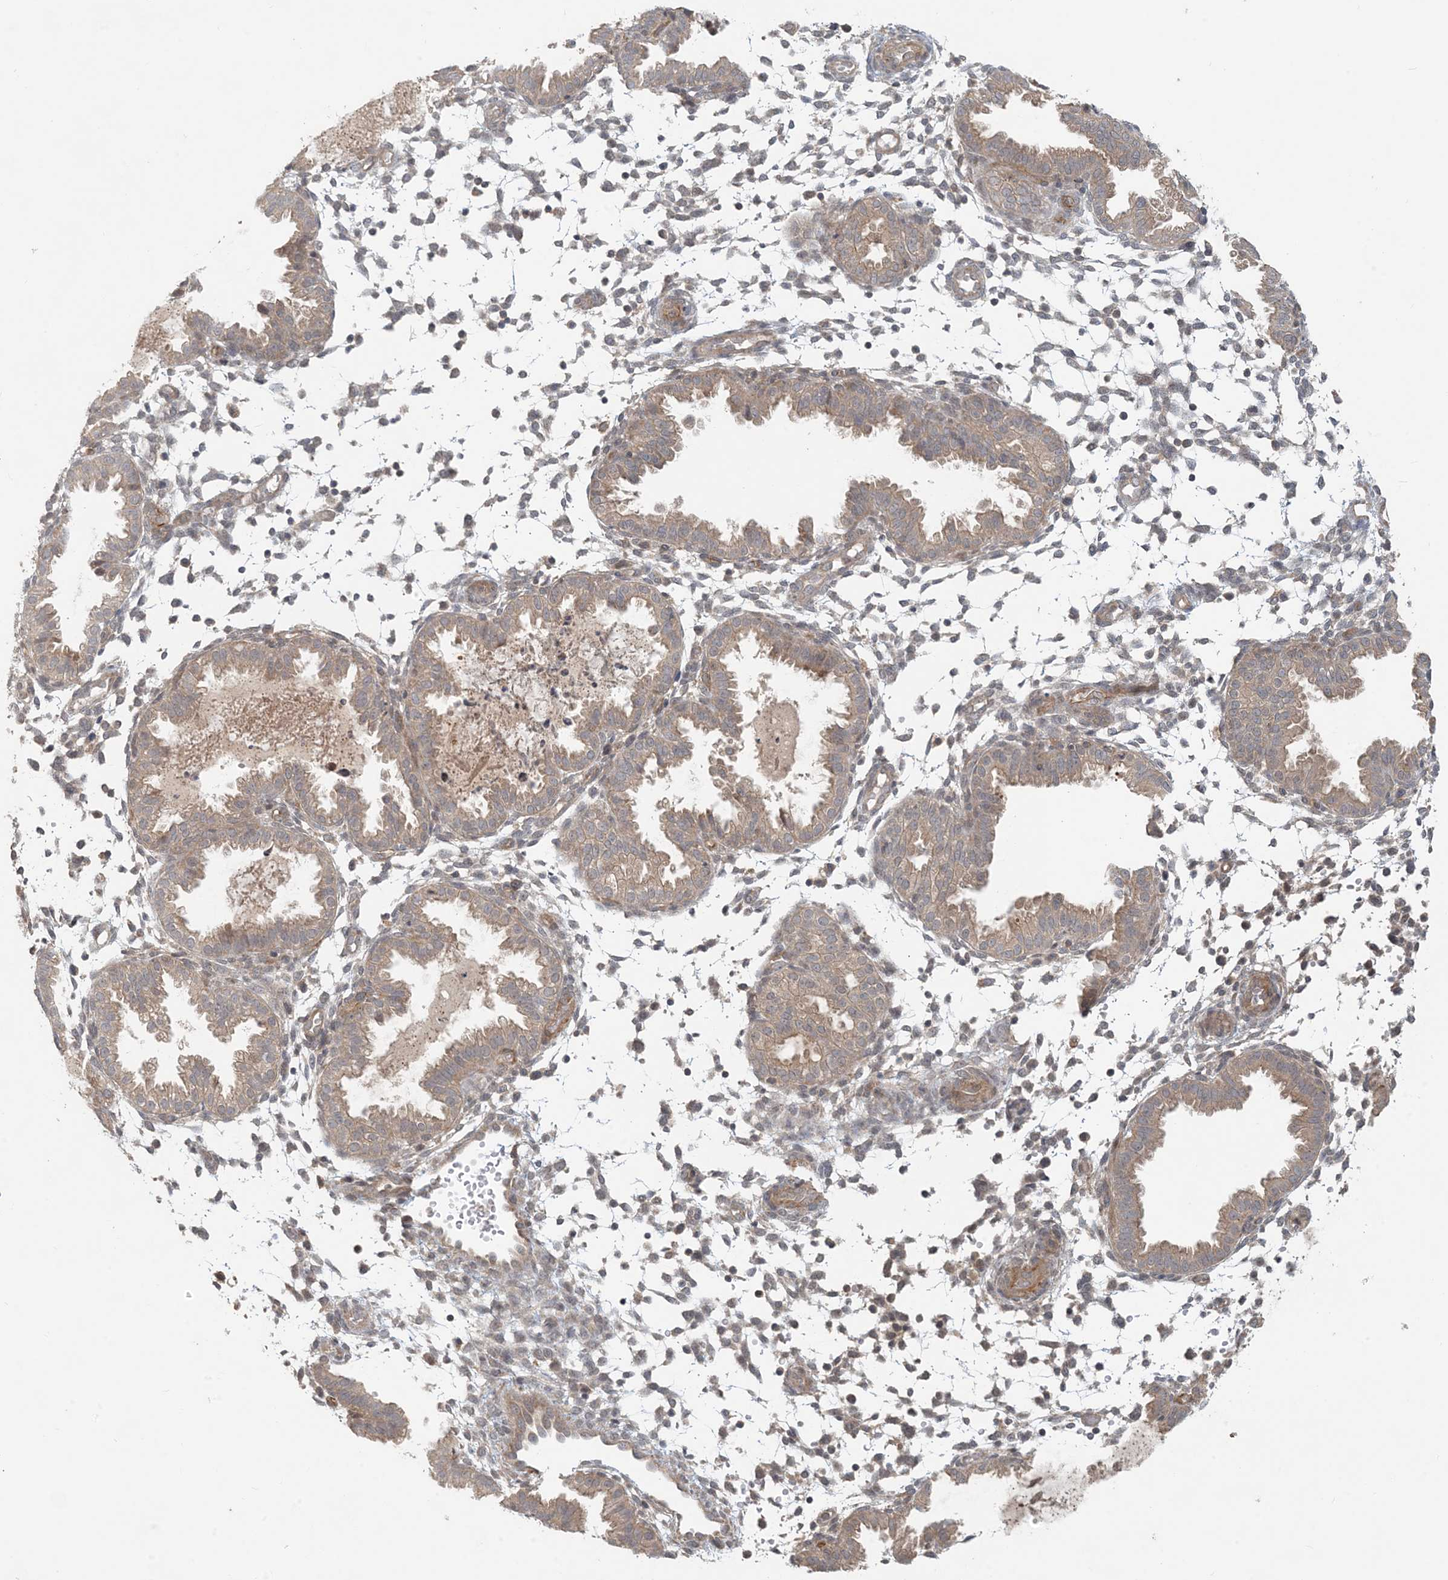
{"staining": {"intensity": "moderate", "quantity": "<25%", "location": "cytoplasmic/membranous"}, "tissue": "endometrium", "cell_type": "Cells in endometrial stroma", "image_type": "normal", "snomed": [{"axis": "morphology", "description": "Normal tissue, NOS"}, {"axis": "topography", "description": "Endometrium"}], "caption": "A histopathology image of endometrium stained for a protein exhibits moderate cytoplasmic/membranous brown staining in cells in endometrial stroma.", "gene": "OBI1", "patient": {"sex": "female", "age": 33}}